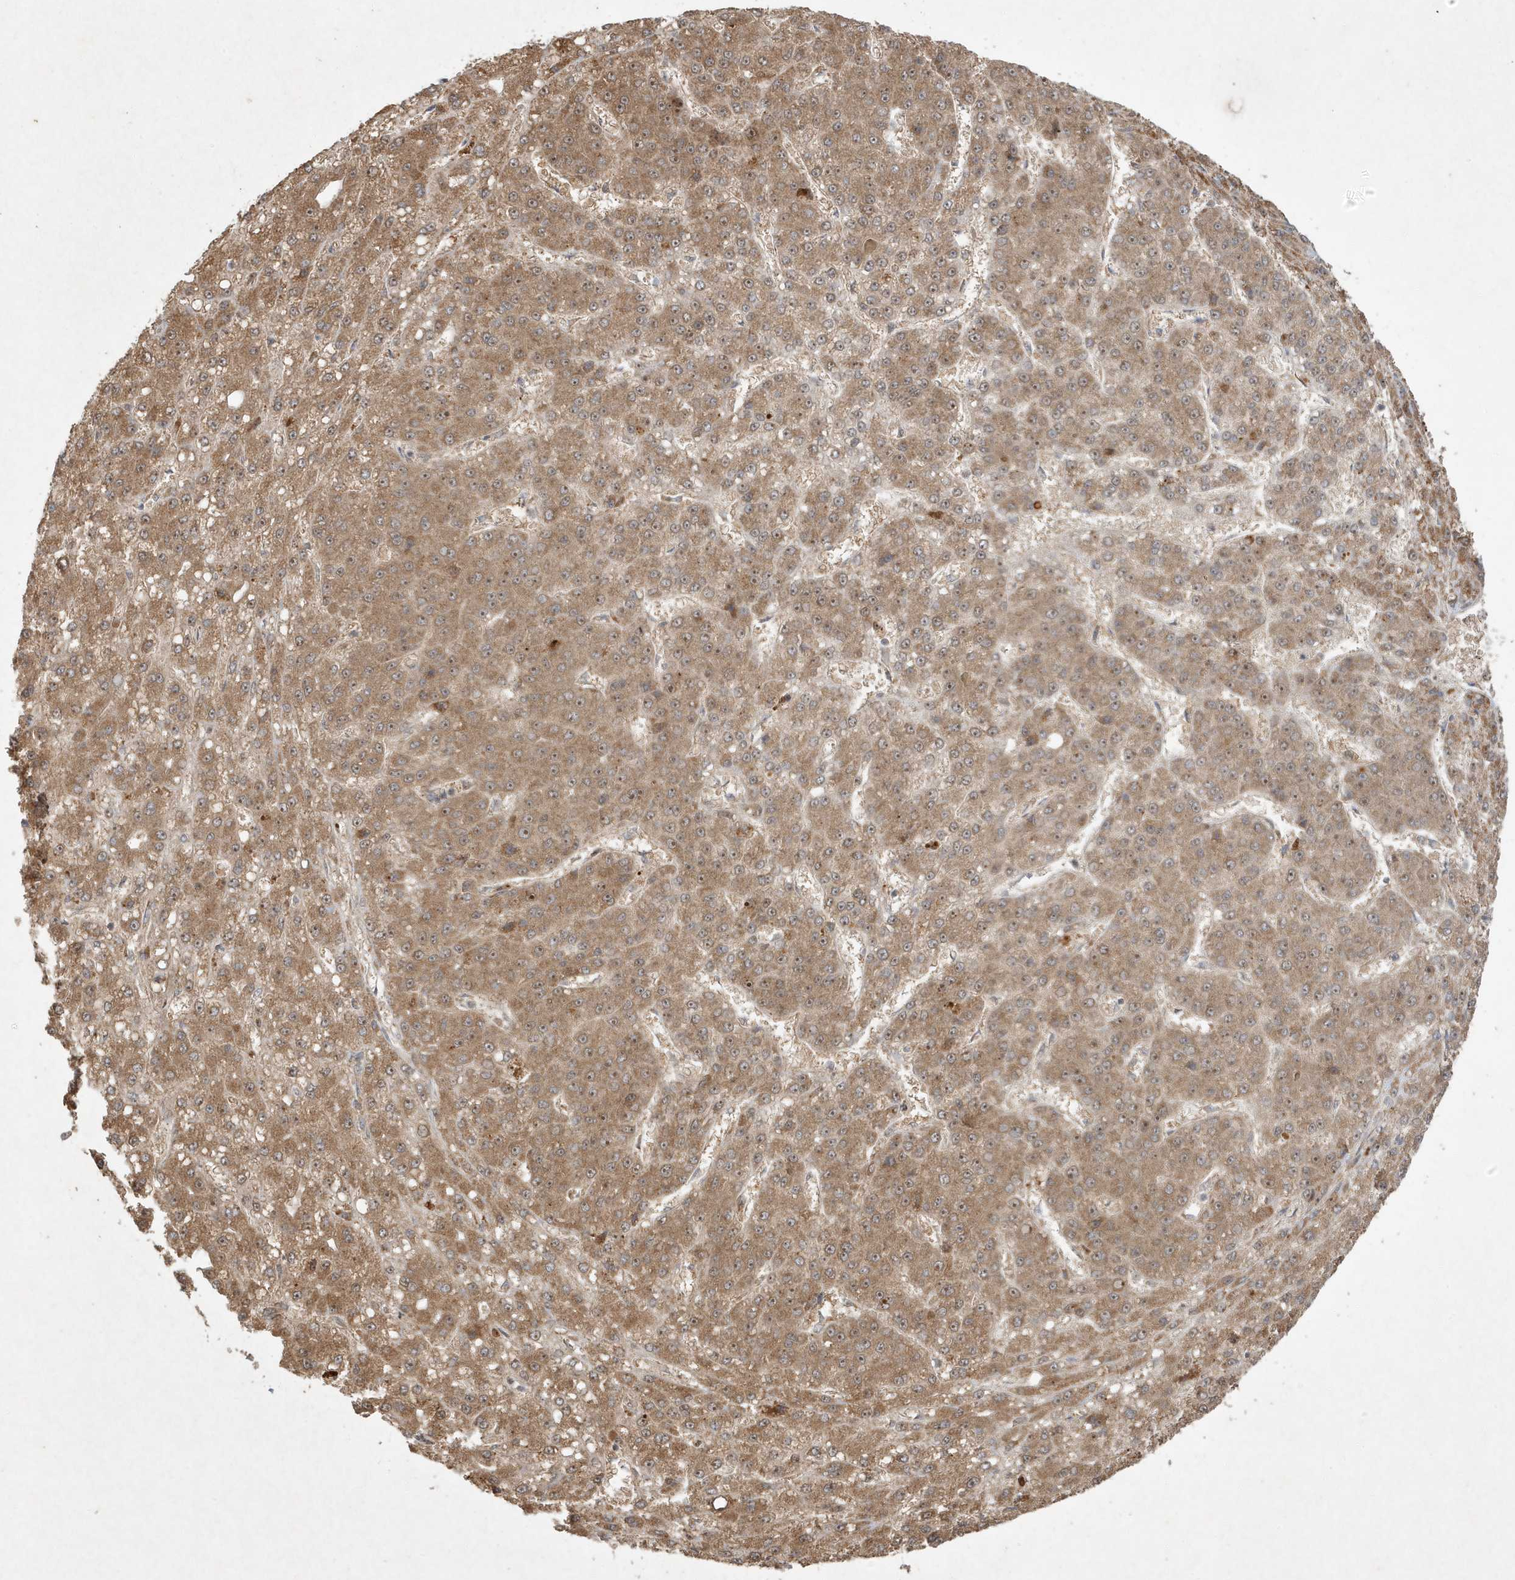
{"staining": {"intensity": "strong", "quantity": ">75%", "location": "cytoplasmic/membranous"}, "tissue": "liver cancer", "cell_type": "Tumor cells", "image_type": "cancer", "snomed": [{"axis": "morphology", "description": "Carcinoma, Hepatocellular, NOS"}, {"axis": "topography", "description": "Liver"}], "caption": "A brown stain labels strong cytoplasmic/membranous positivity of a protein in liver cancer (hepatocellular carcinoma) tumor cells. Using DAB (brown) and hematoxylin (blue) stains, captured at high magnification using brightfield microscopy.", "gene": "ABCB9", "patient": {"sex": "male", "age": 67}}